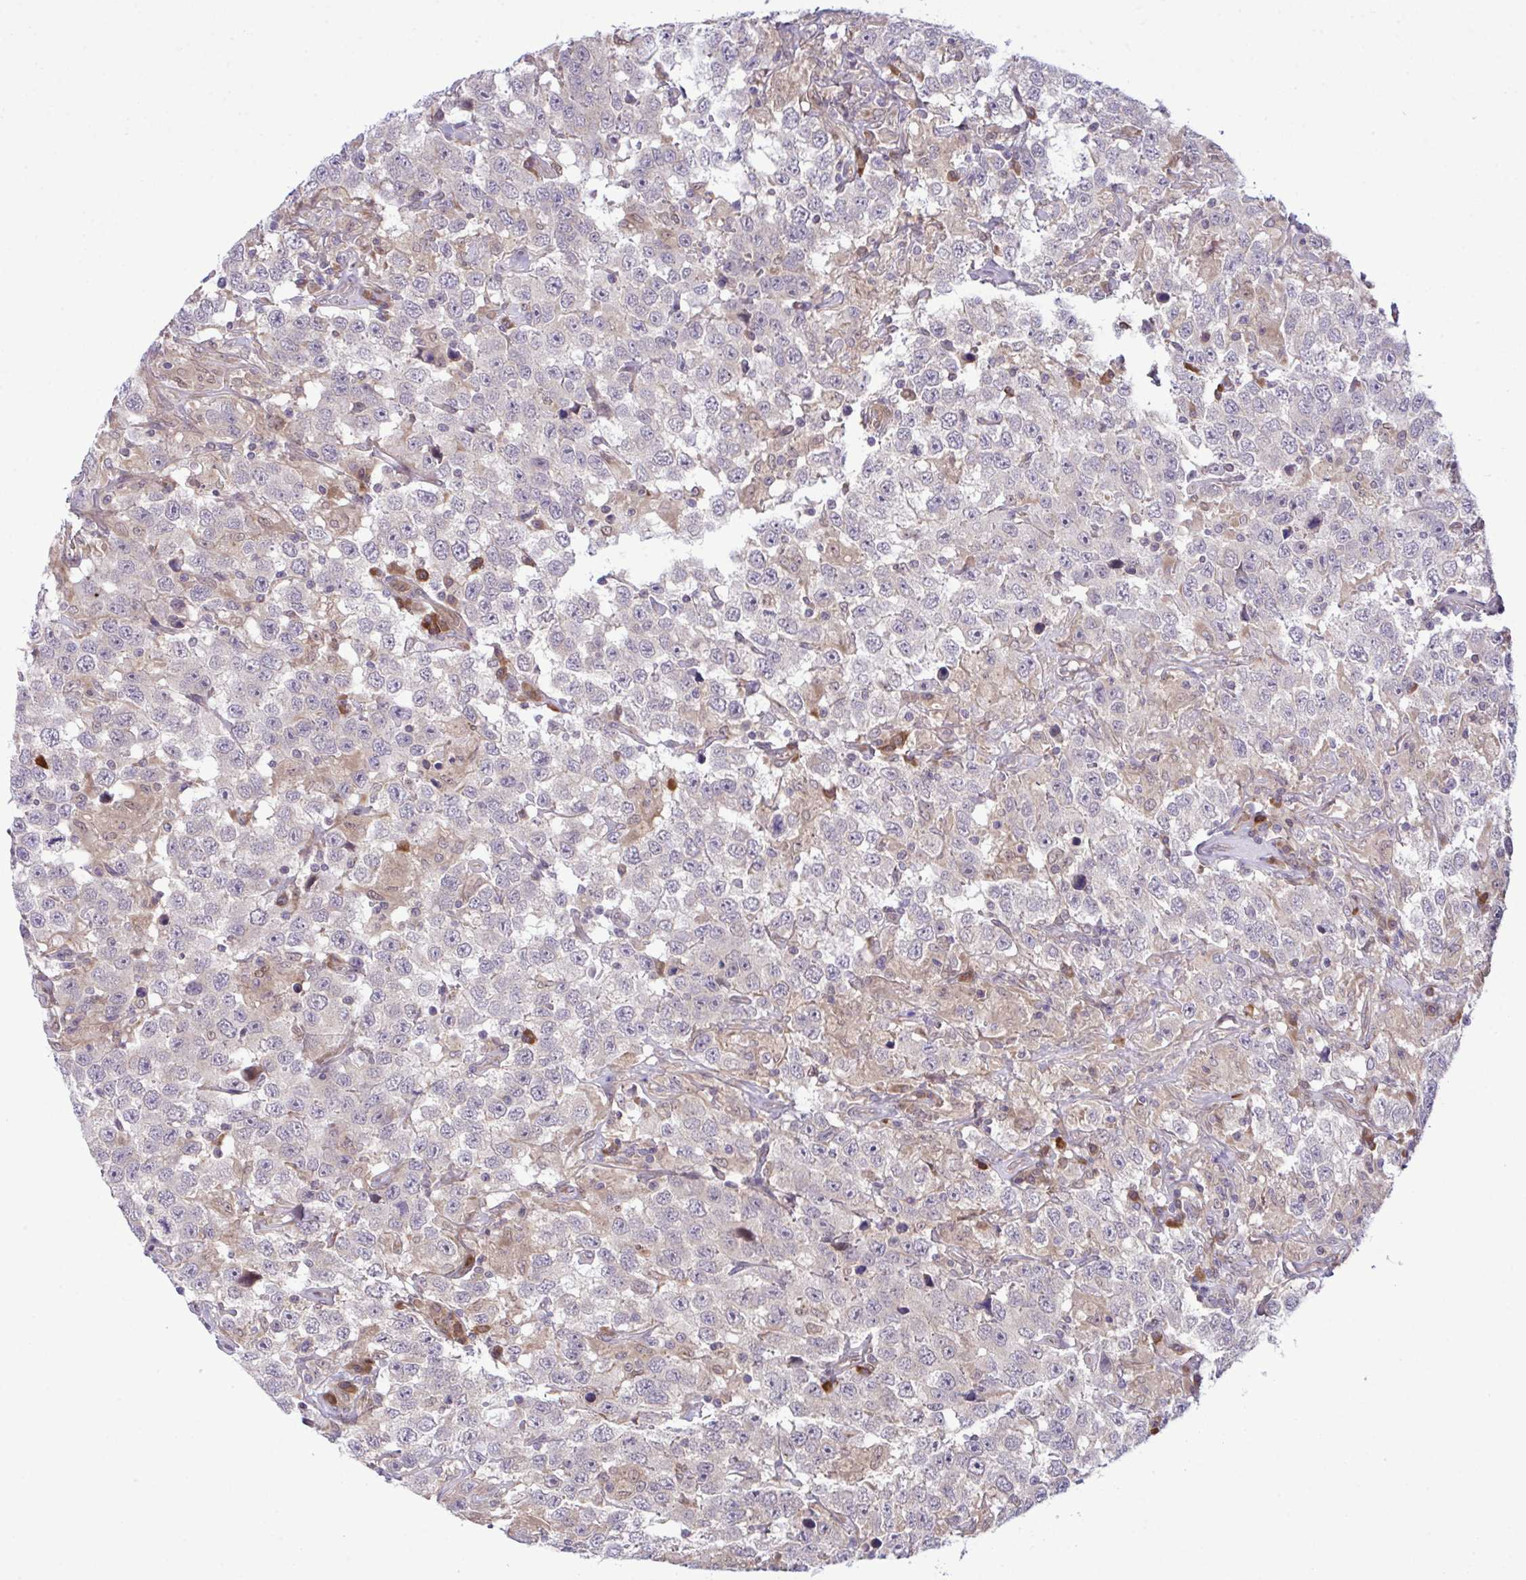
{"staining": {"intensity": "negative", "quantity": "none", "location": "none"}, "tissue": "testis cancer", "cell_type": "Tumor cells", "image_type": "cancer", "snomed": [{"axis": "morphology", "description": "Seminoma, NOS"}, {"axis": "topography", "description": "Testis"}], "caption": "DAB (3,3'-diaminobenzidine) immunohistochemical staining of human testis seminoma reveals no significant positivity in tumor cells.", "gene": "CMPK1", "patient": {"sex": "male", "age": 41}}